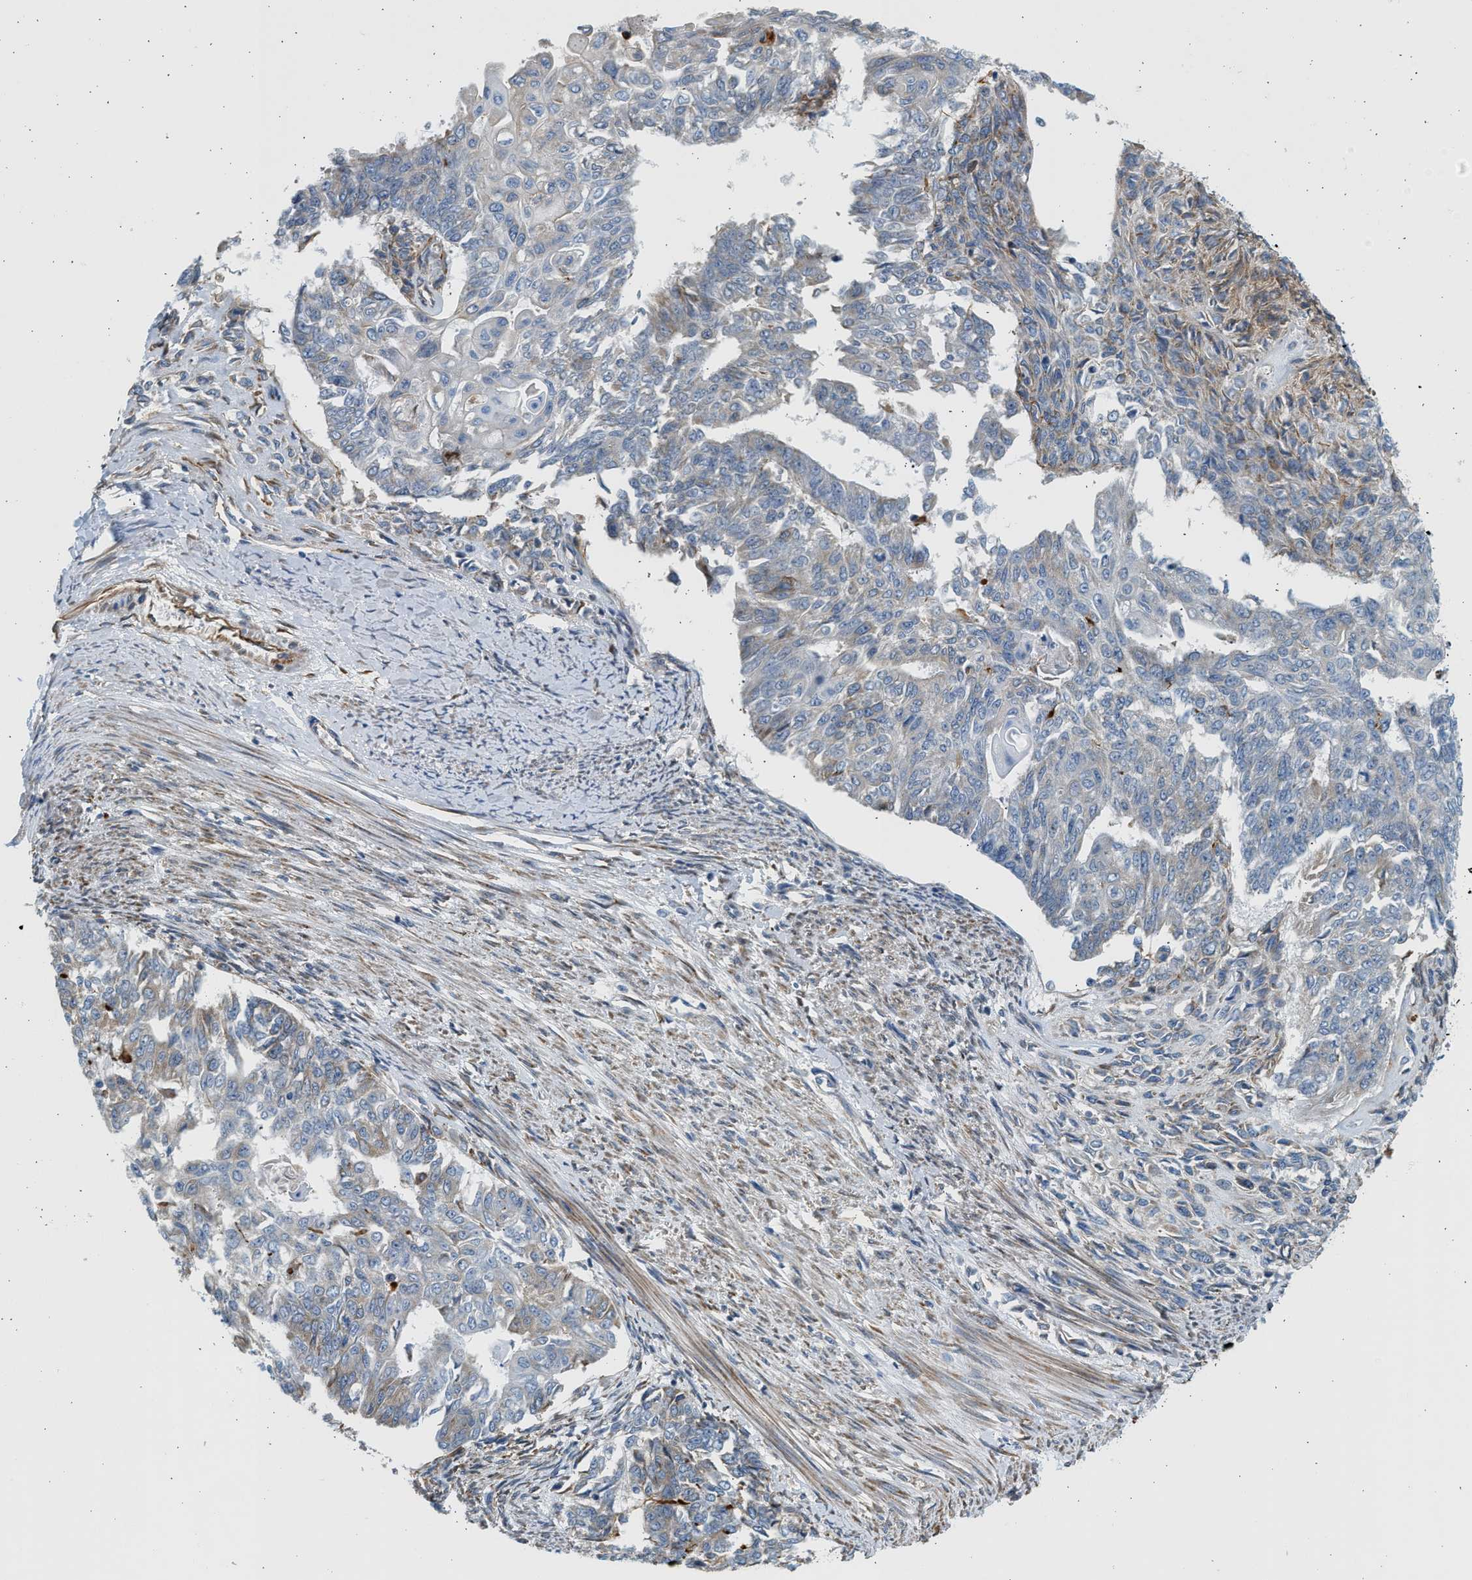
{"staining": {"intensity": "weak", "quantity": "25%-75%", "location": "cytoplasmic/membranous"}, "tissue": "endometrial cancer", "cell_type": "Tumor cells", "image_type": "cancer", "snomed": [{"axis": "morphology", "description": "Adenocarcinoma, NOS"}, {"axis": "topography", "description": "Endometrium"}], "caption": "DAB immunohistochemical staining of human endometrial cancer (adenocarcinoma) demonstrates weak cytoplasmic/membranous protein staining in approximately 25%-75% of tumor cells. Immunohistochemistry (ihc) stains the protein in brown and the nuclei are stained blue.", "gene": "CNTN6", "patient": {"sex": "female", "age": 32}}